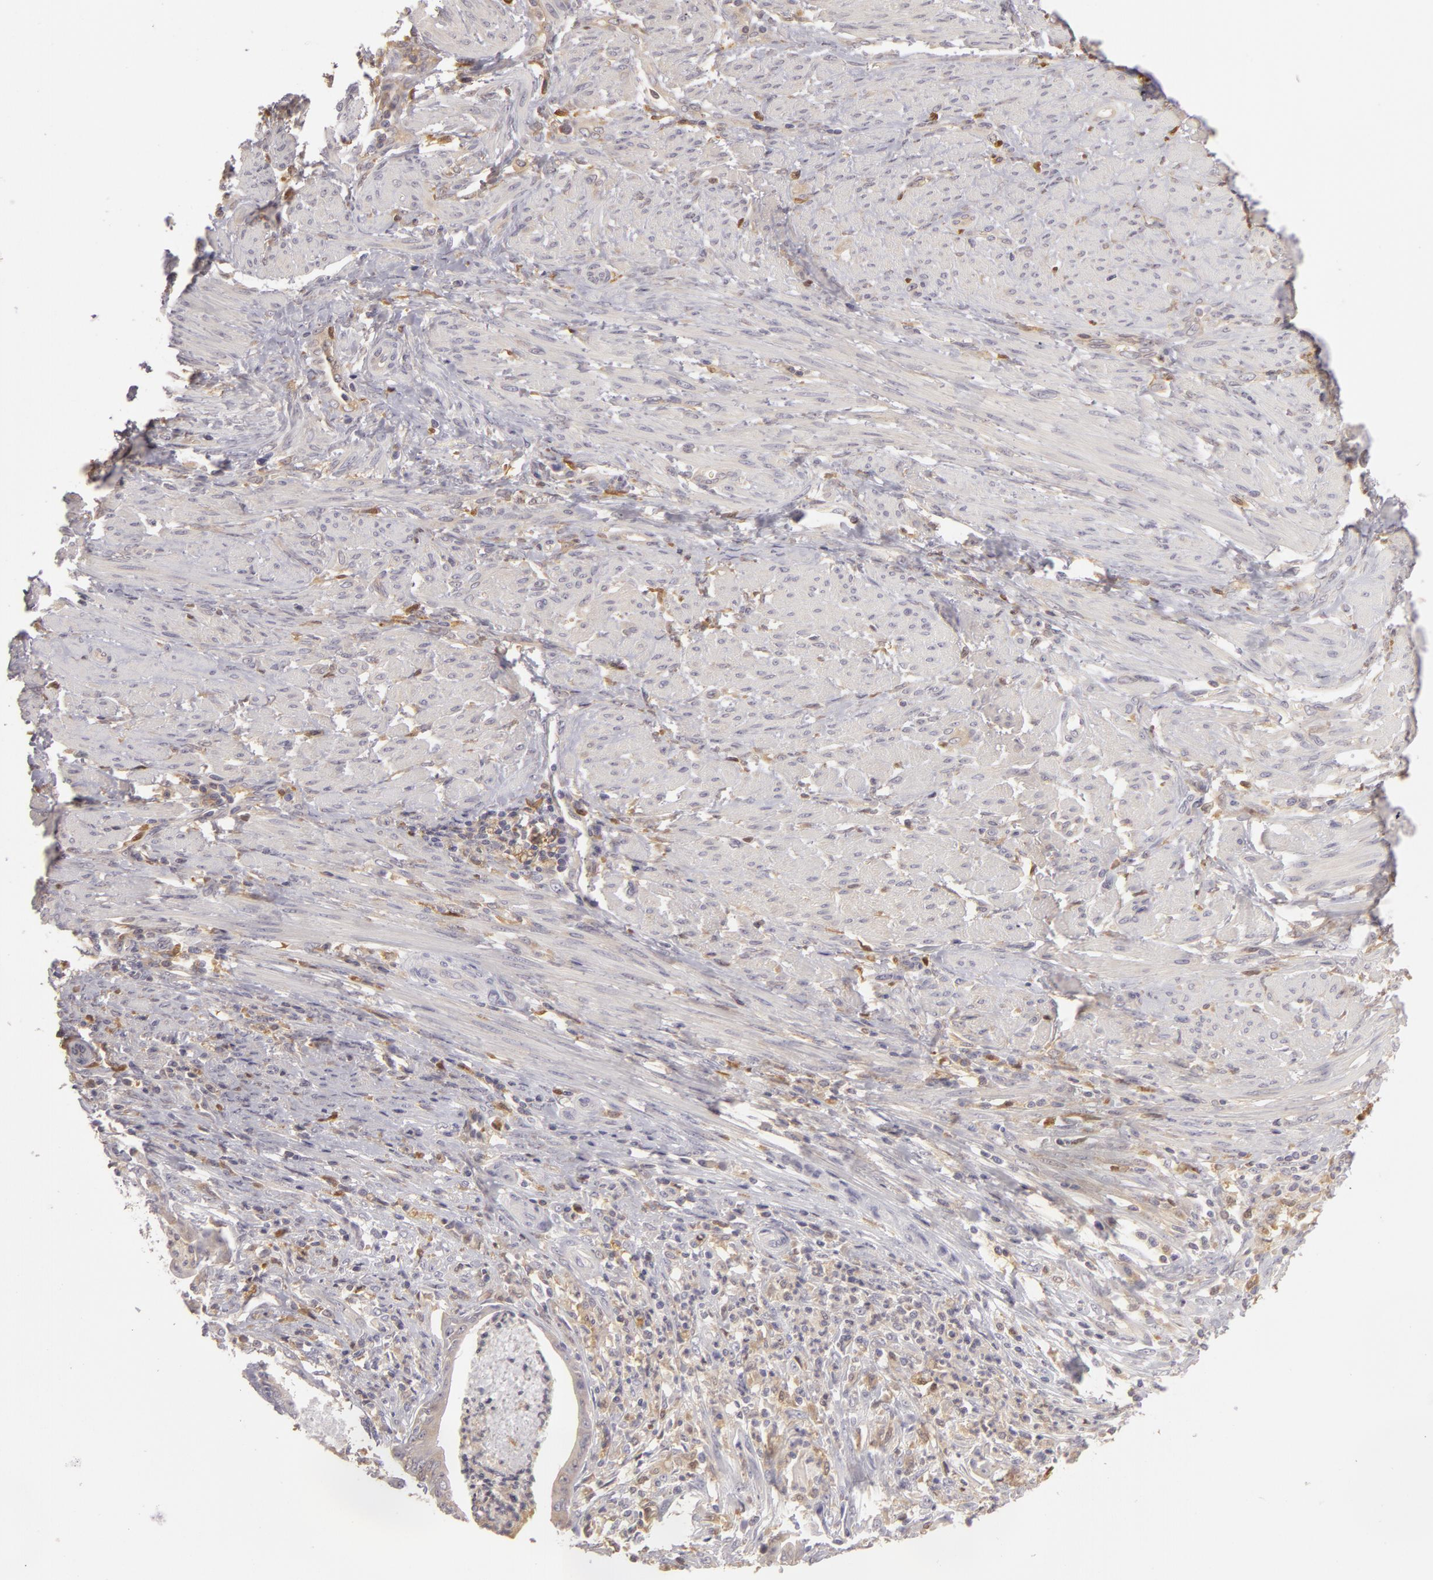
{"staining": {"intensity": "negative", "quantity": "none", "location": "none"}, "tissue": "endometrial cancer", "cell_type": "Tumor cells", "image_type": "cancer", "snomed": [{"axis": "morphology", "description": "Adenocarcinoma, NOS"}, {"axis": "topography", "description": "Endometrium"}], "caption": "Immunohistochemistry (IHC) image of neoplastic tissue: human endometrial cancer stained with DAB (3,3'-diaminobenzidine) displays no significant protein positivity in tumor cells.", "gene": "GNPDA1", "patient": {"sex": "female", "age": 63}}